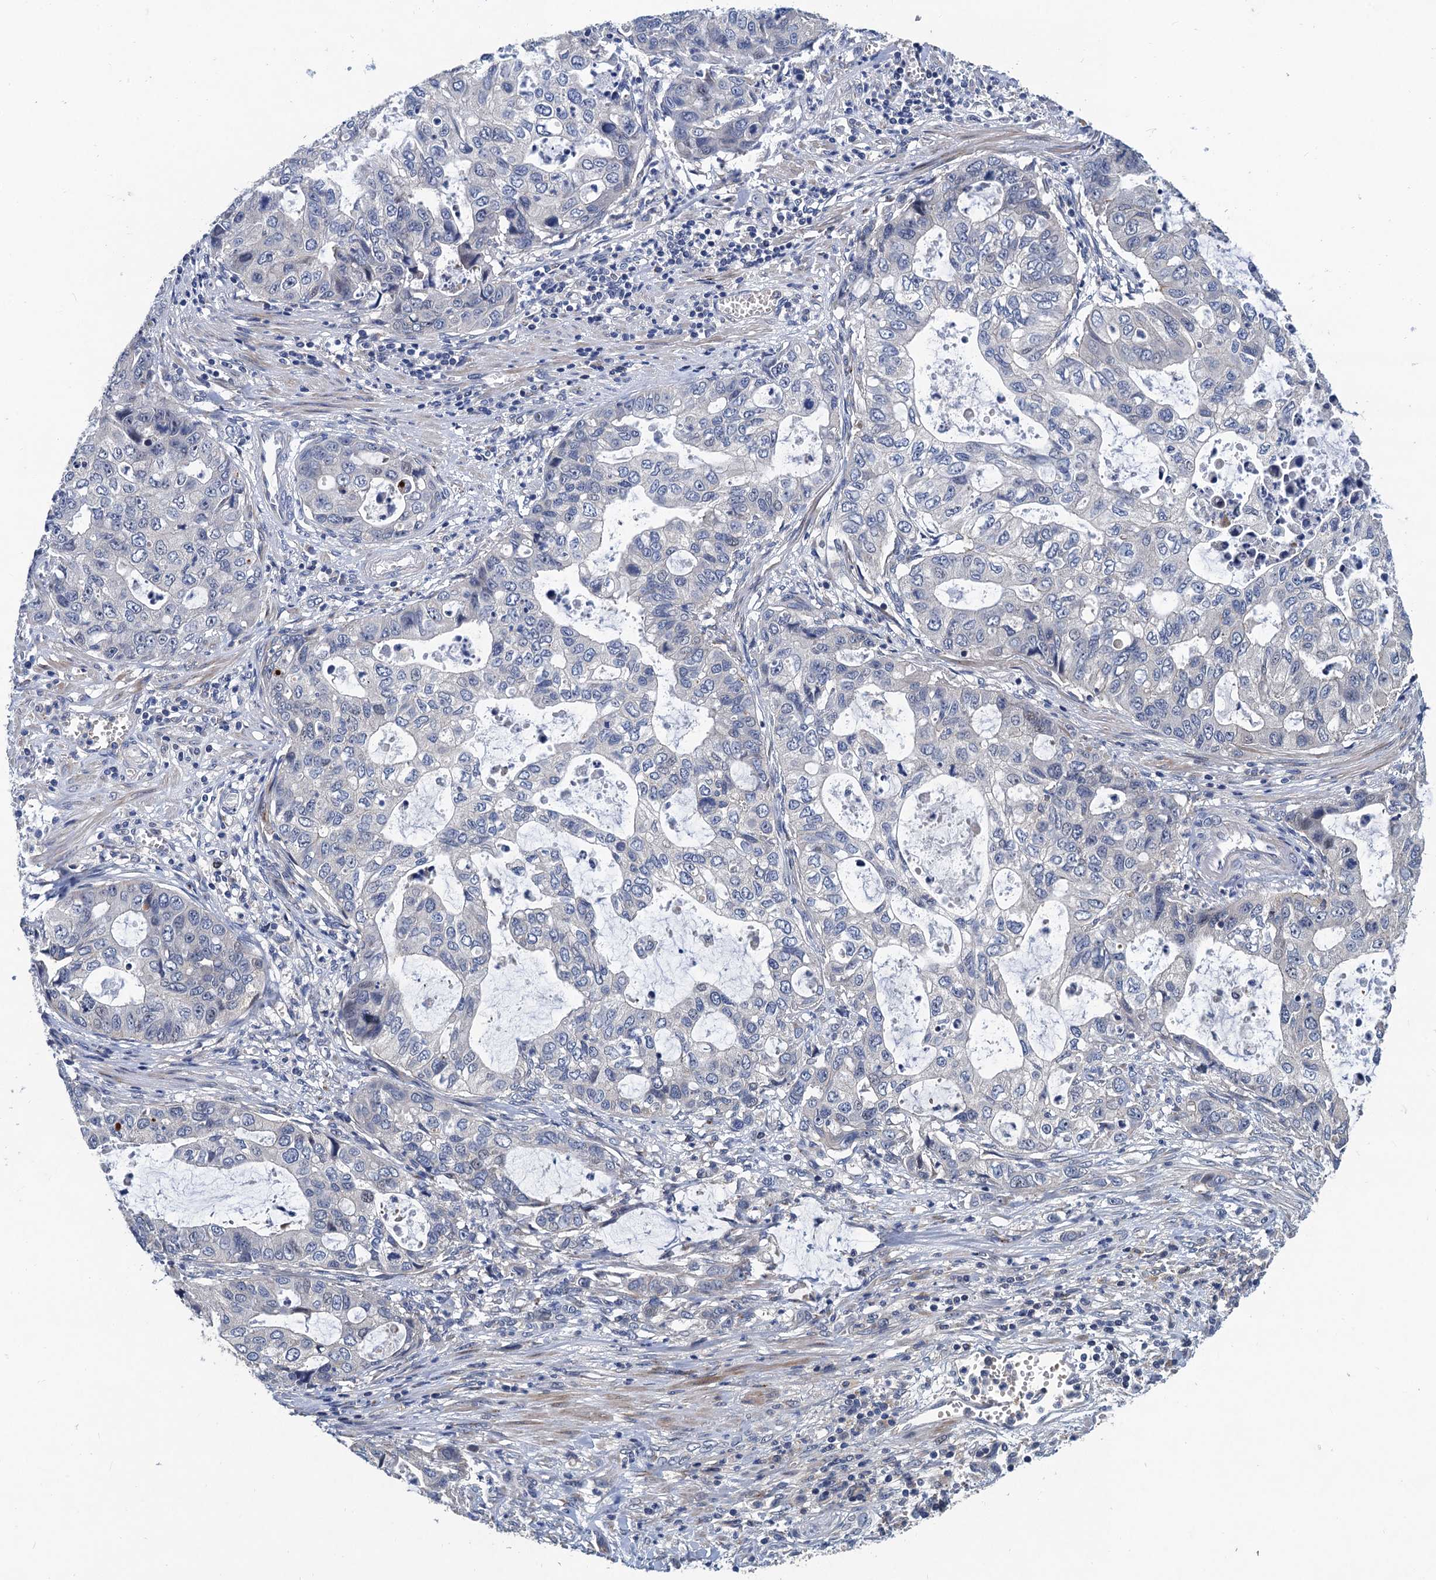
{"staining": {"intensity": "negative", "quantity": "none", "location": "none"}, "tissue": "stomach cancer", "cell_type": "Tumor cells", "image_type": "cancer", "snomed": [{"axis": "morphology", "description": "Adenocarcinoma, NOS"}, {"axis": "topography", "description": "Stomach, upper"}], "caption": "Tumor cells show no significant positivity in stomach adenocarcinoma.", "gene": "TRAF7", "patient": {"sex": "female", "age": 52}}